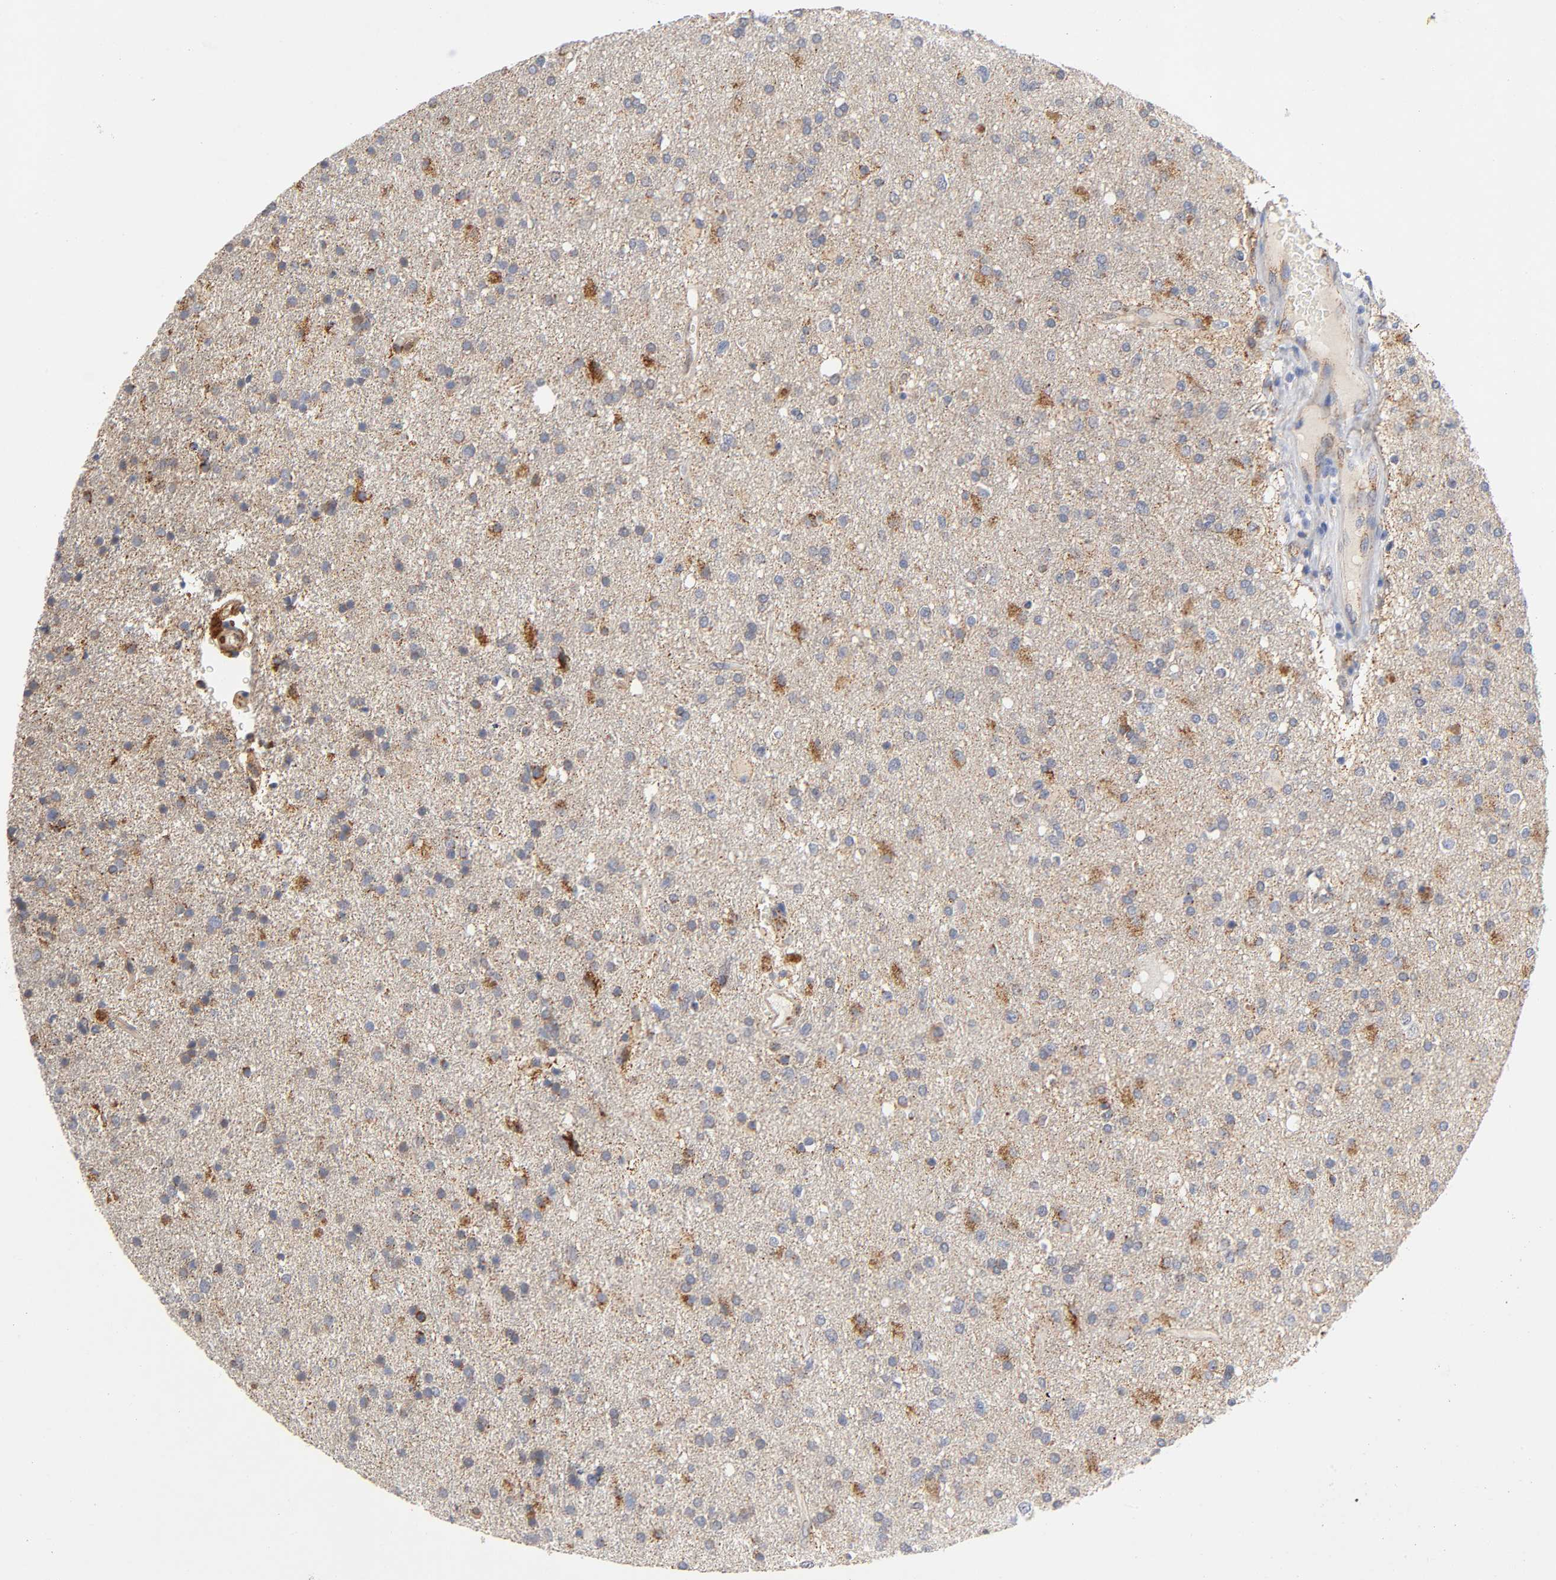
{"staining": {"intensity": "moderate", "quantity": "25%-75%", "location": "cytoplasmic/membranous"}, "tissue": "glioma", "cell_type": "Tumor cells", "image_type": "cancer", "snomed": [{"axis": "morphology", "description": "Glioma, malignant, High grade"}, {"axis": "topography", "description": "Brain"}], "caption": "About 25%-75% of tumor cells in human malignant glioma (high-grade) exhibit moderate cytoplasmic/membranous protein positivity as visualized by brown immunohistochemical staining.", "gene": "ISG15", "patient": {"sex": "male", "age": 33}}